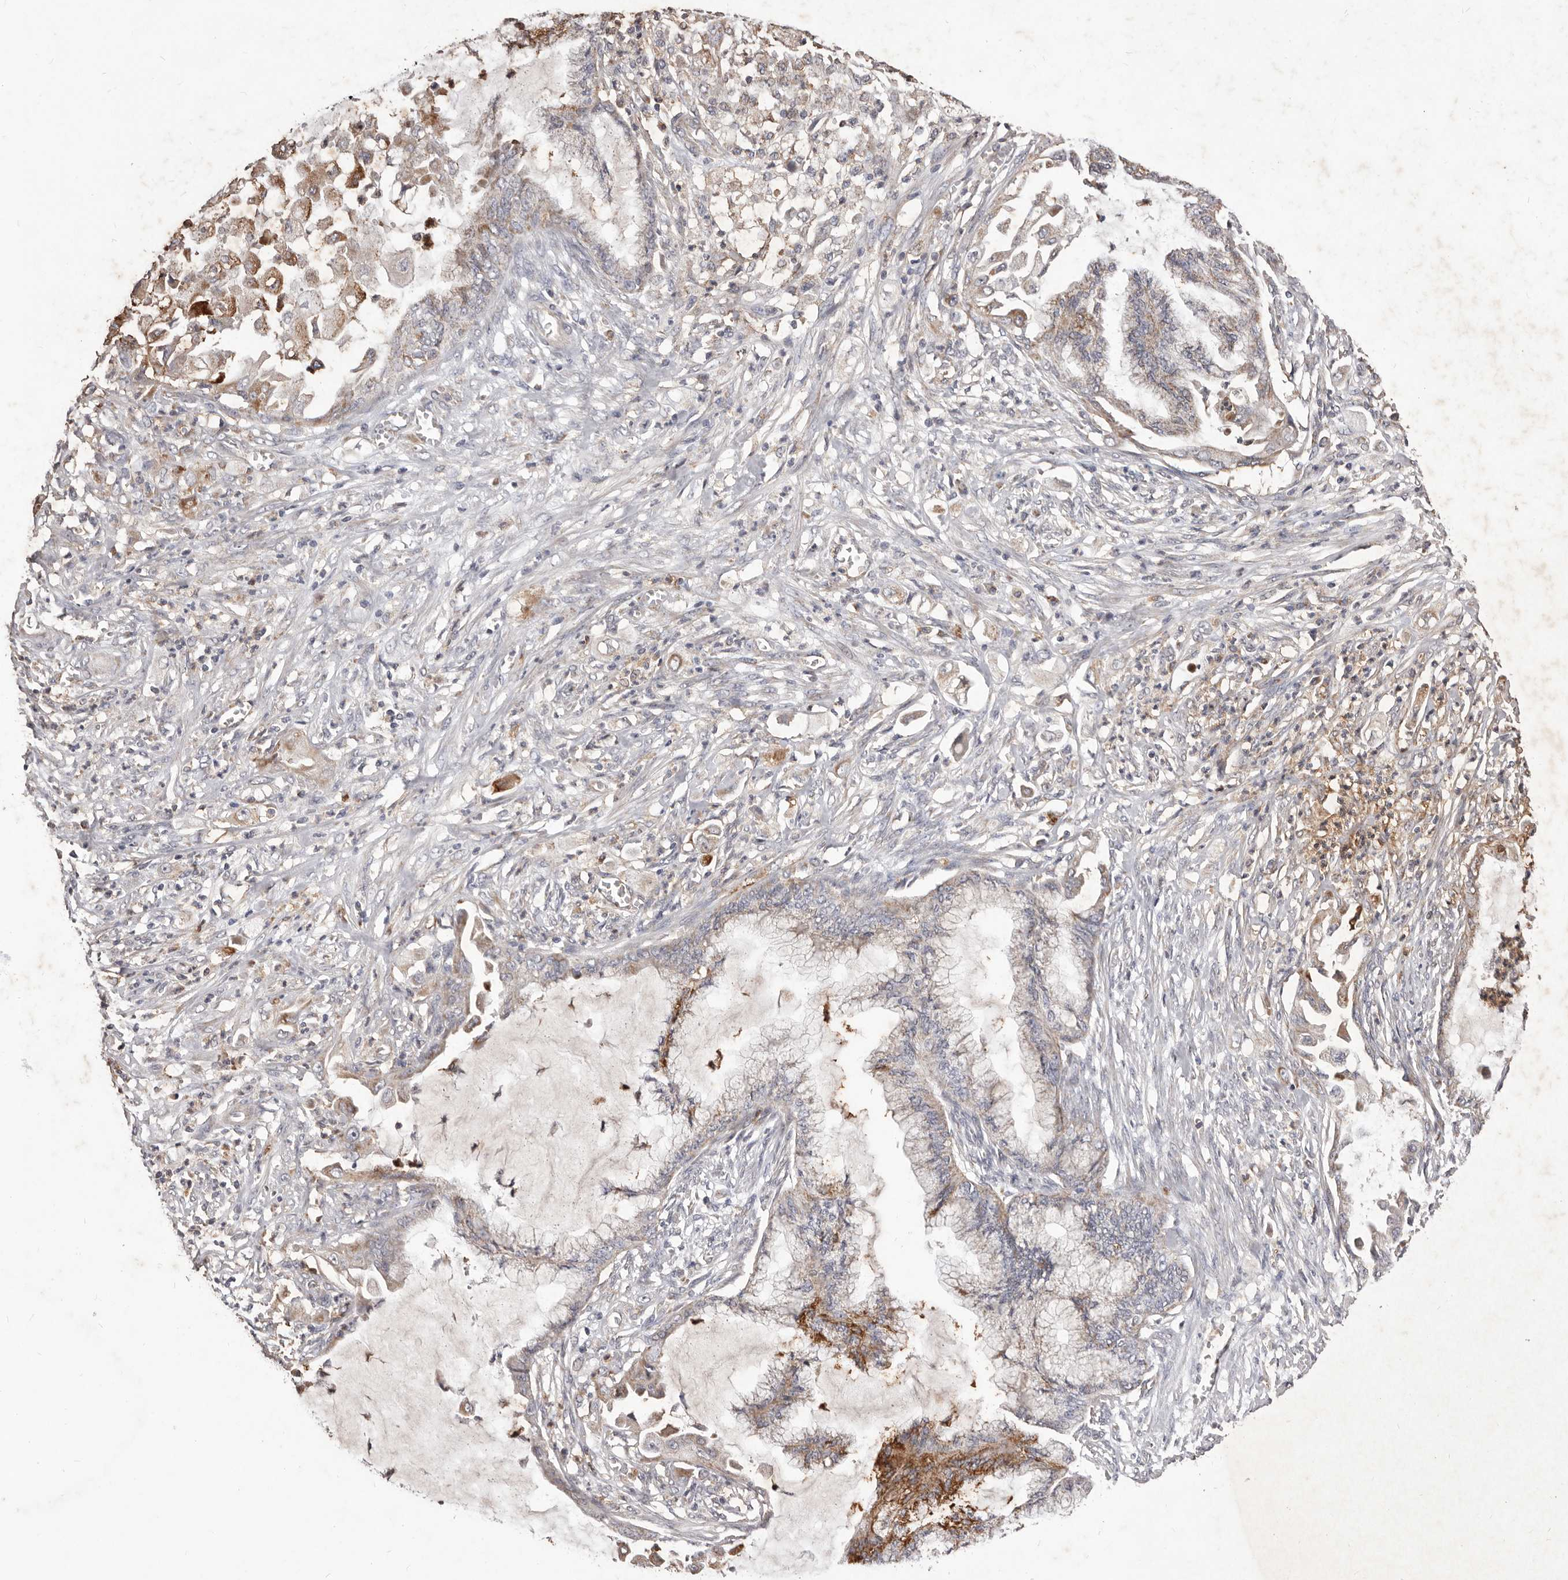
{"staining": {"intensity": "moderate", "quantity": "<25%", "location": "cytoplasmic/membranous"}, "tissue": "endometrial cancer", "cell_type": "Tumor cells", "image_type": "cancer", "snomed": [{"axis": "morphology", "description": "Adenocarcinoma, NOS"}, {"axis": "topography", "description": "Endometrium"}], "caption": "Brown immunohistochemical staining in human endometrial cancer displays moderate cytoplasmic/membranous positivity in approximately <25% of tumor cells.", "gene": "CXCL14", "patient": {"sex": "female", "age": 86}}